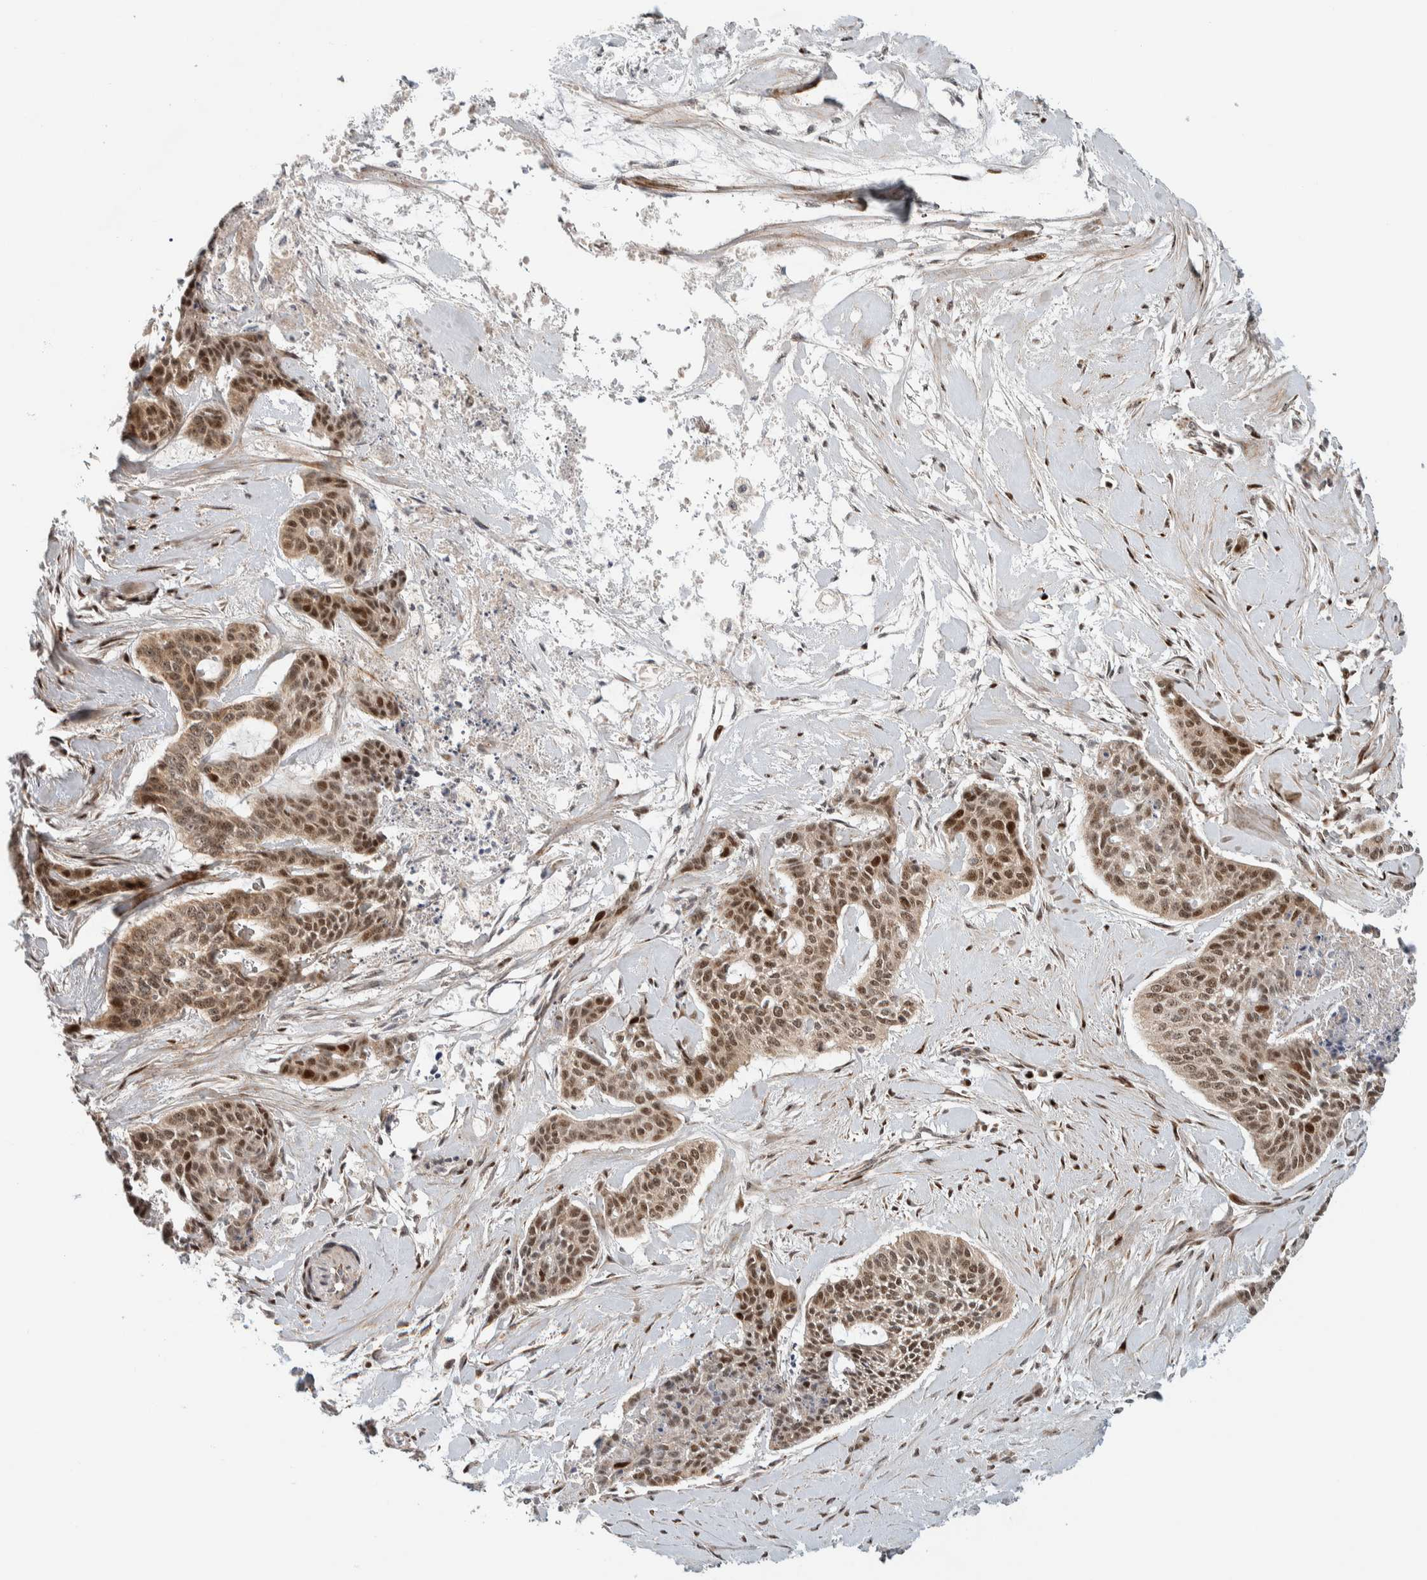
{"staining": {"intensity": "moderate", "quantity": ">75%", "location": "nuclear"}, "tissue": "skin cancer", "cell_type": "Tumor cells", "image_type": "cancer", "snomed": [{"axis": "morphology", "description": "Basal cell carcinoma"}, {"axis": "topography", "description": "Skin"}], "caption": "Human skin cancer stained with a brown dye demonstrates moderate nuclear positive expression in approximately >75% of tumor cells.", "gene": "TSPAN32", "patient": {"sex": "female", "age": 64}}